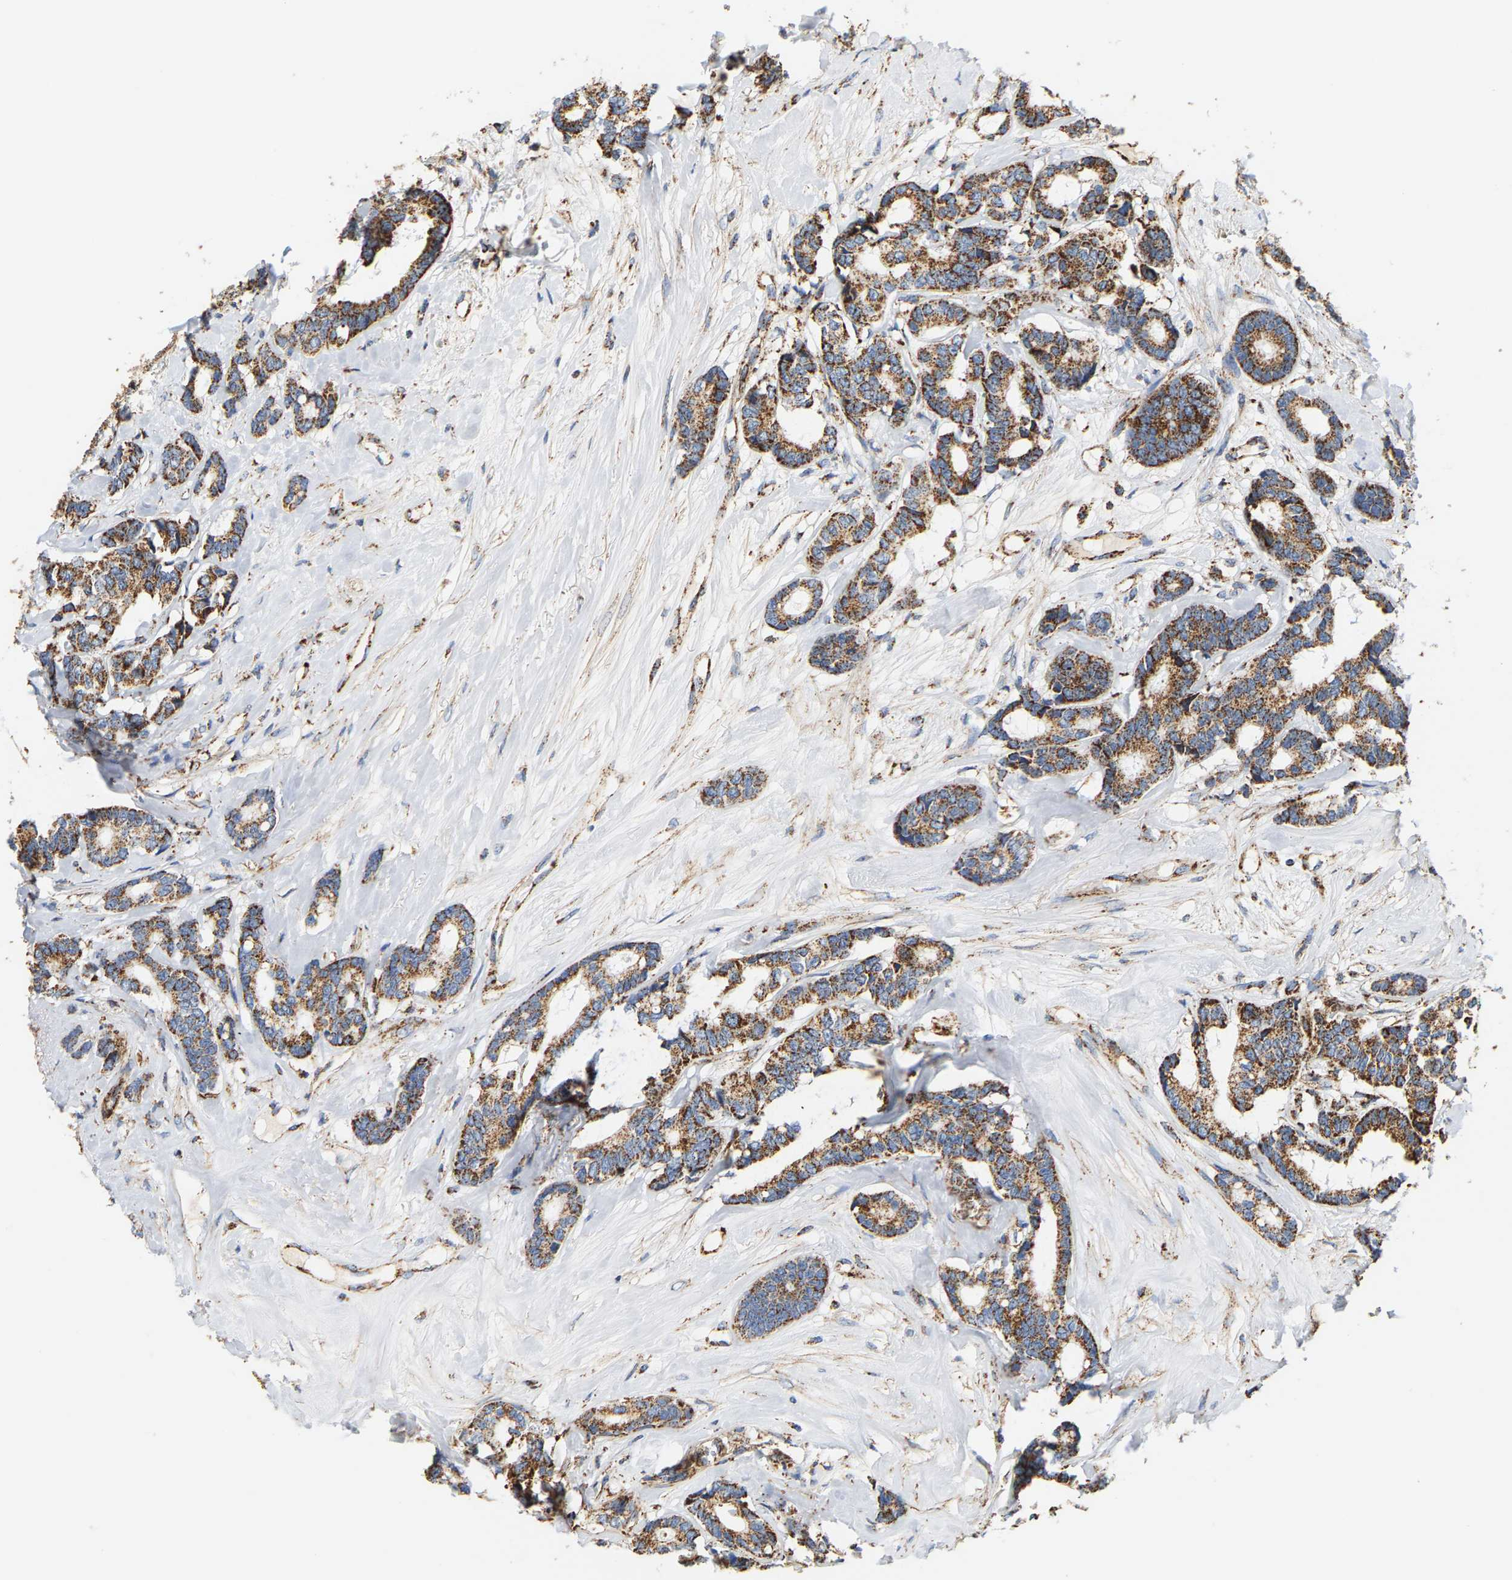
{"staining": {"intensity": "strong", "quantity": ">75%", "location": "cytoplasmic/membranous"}, "tissue": "breast cancer", "cell_type": "Tumor cells", "image_type": "cancer", "snomed": [{"axis": "morphology", "description": "Duct carcinoma"}, {"axis": "topography", "description": "Breast"}], "caption": "Human breast cancer stained with a brown dye reveals strong cytoplasmic/membranous positive expression in approximately >75% of tumor cells.", "gene": "SHMT2", "patient": {"sex": "female", "age": 87}}